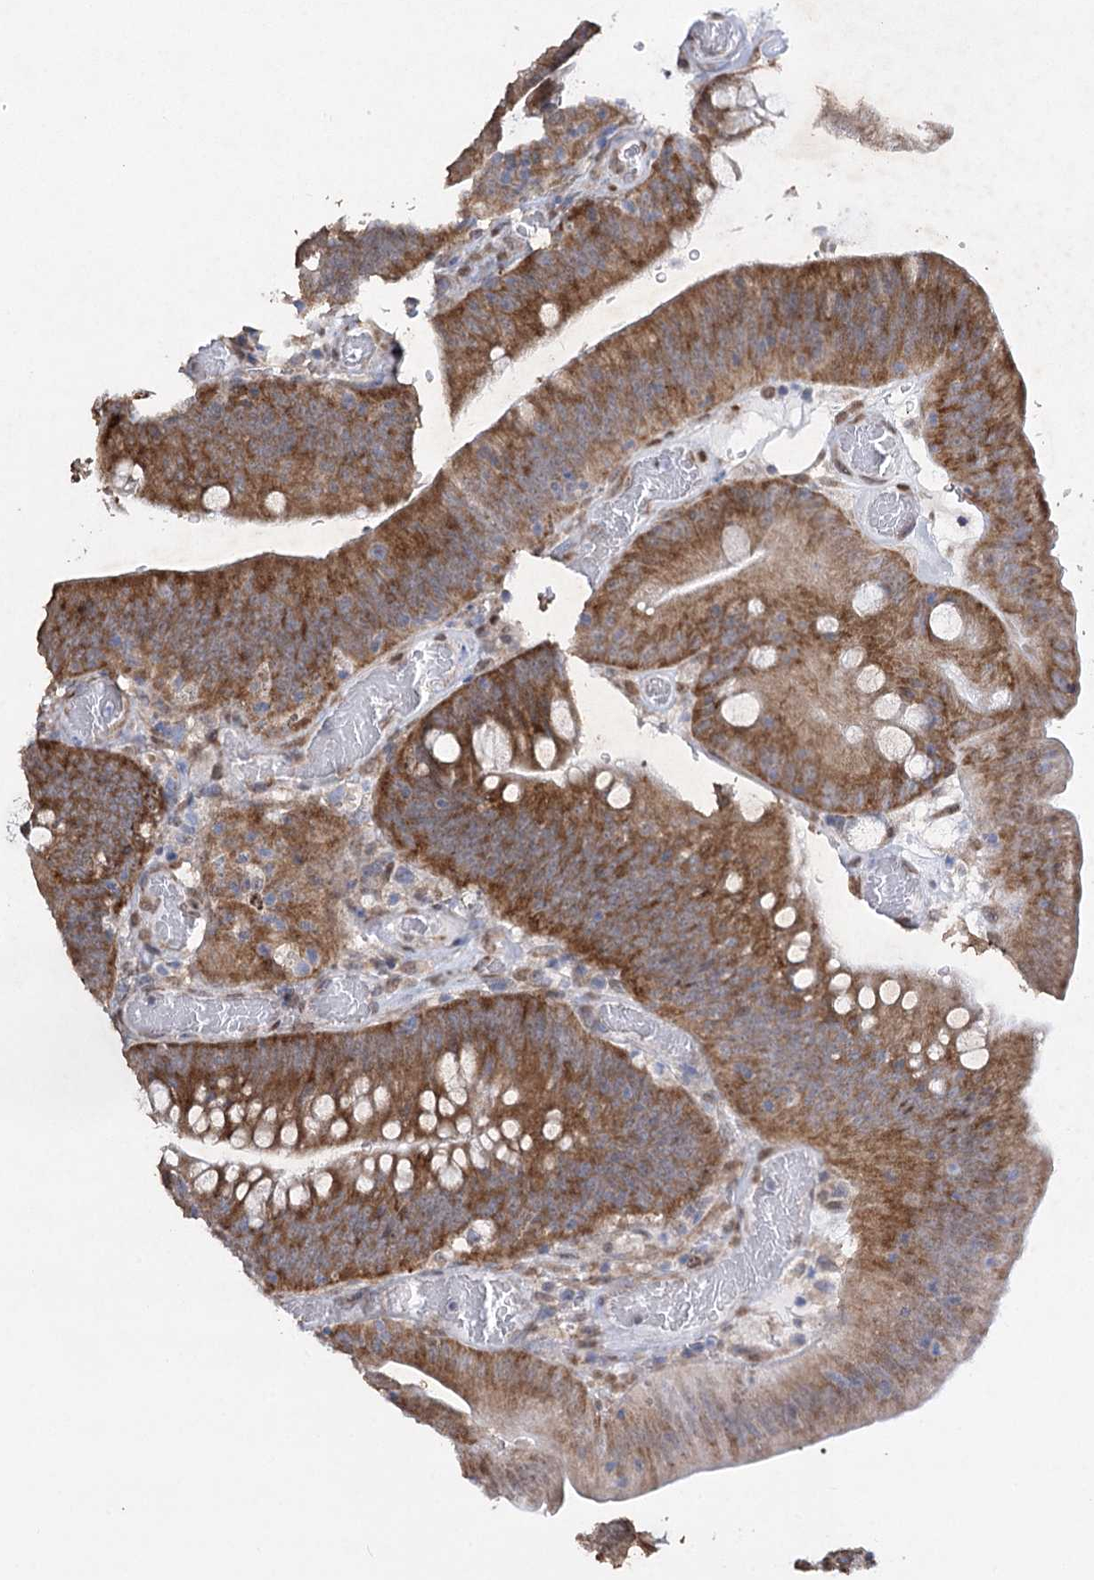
{"staining": {"intensity": "strong", "quantity": ">75%", "location": "cytoplasmic/membranous"}, "tissue": "colorectal cancer", "cell_type": "Tumor cells", "image_type": "cancer", "snomed": [{"axis": "morphology", "description": "Normal tissue, NOS"}, {"axis": "topography", "description": "Colon"}], "caption": "The micrograph shows staining of colorectal cancer, revealing strong cytoplasmic/membranous protein staining (brown color) within tumor cells.", "gene": "NFU1", "patient": {"sex": "female", "age": 82}}